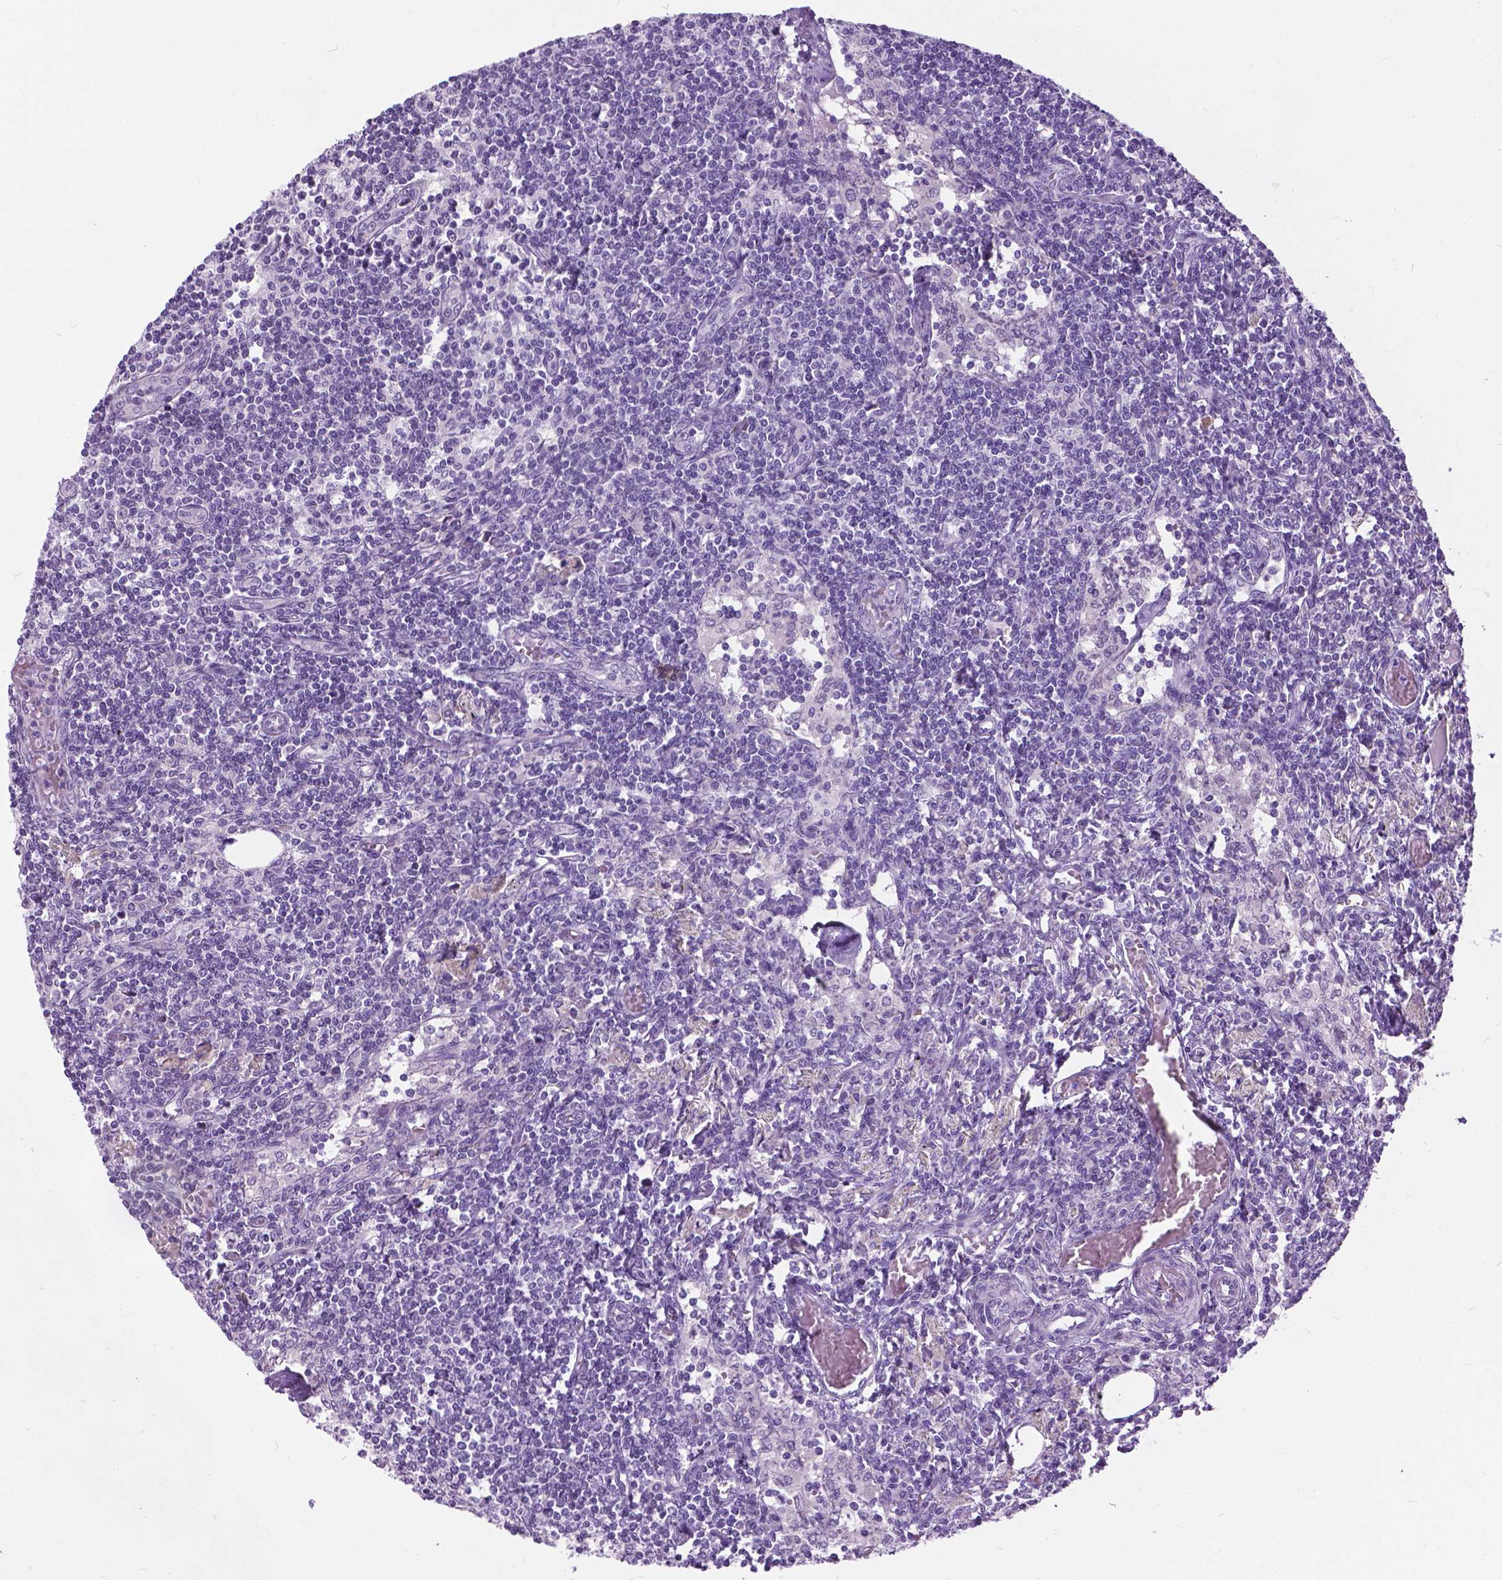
{"staining": {"intensity": "negative", "quantity": "none", "location": "none"}, "tissue": "lymph node", "cell_type": "Germinal center cells", "image_type": "normal", "snomed": [{"axis": "morphology", "description": "Normal tissue, NOS"}, {"axis": "topography", "description": "Lymph node"}], "caption": "Image shows no significant protein positivity in germinal center cells of unremarkable lymph node.", "gene": "APCDD1L", "patient": {"sex": "female", "age": 69}}